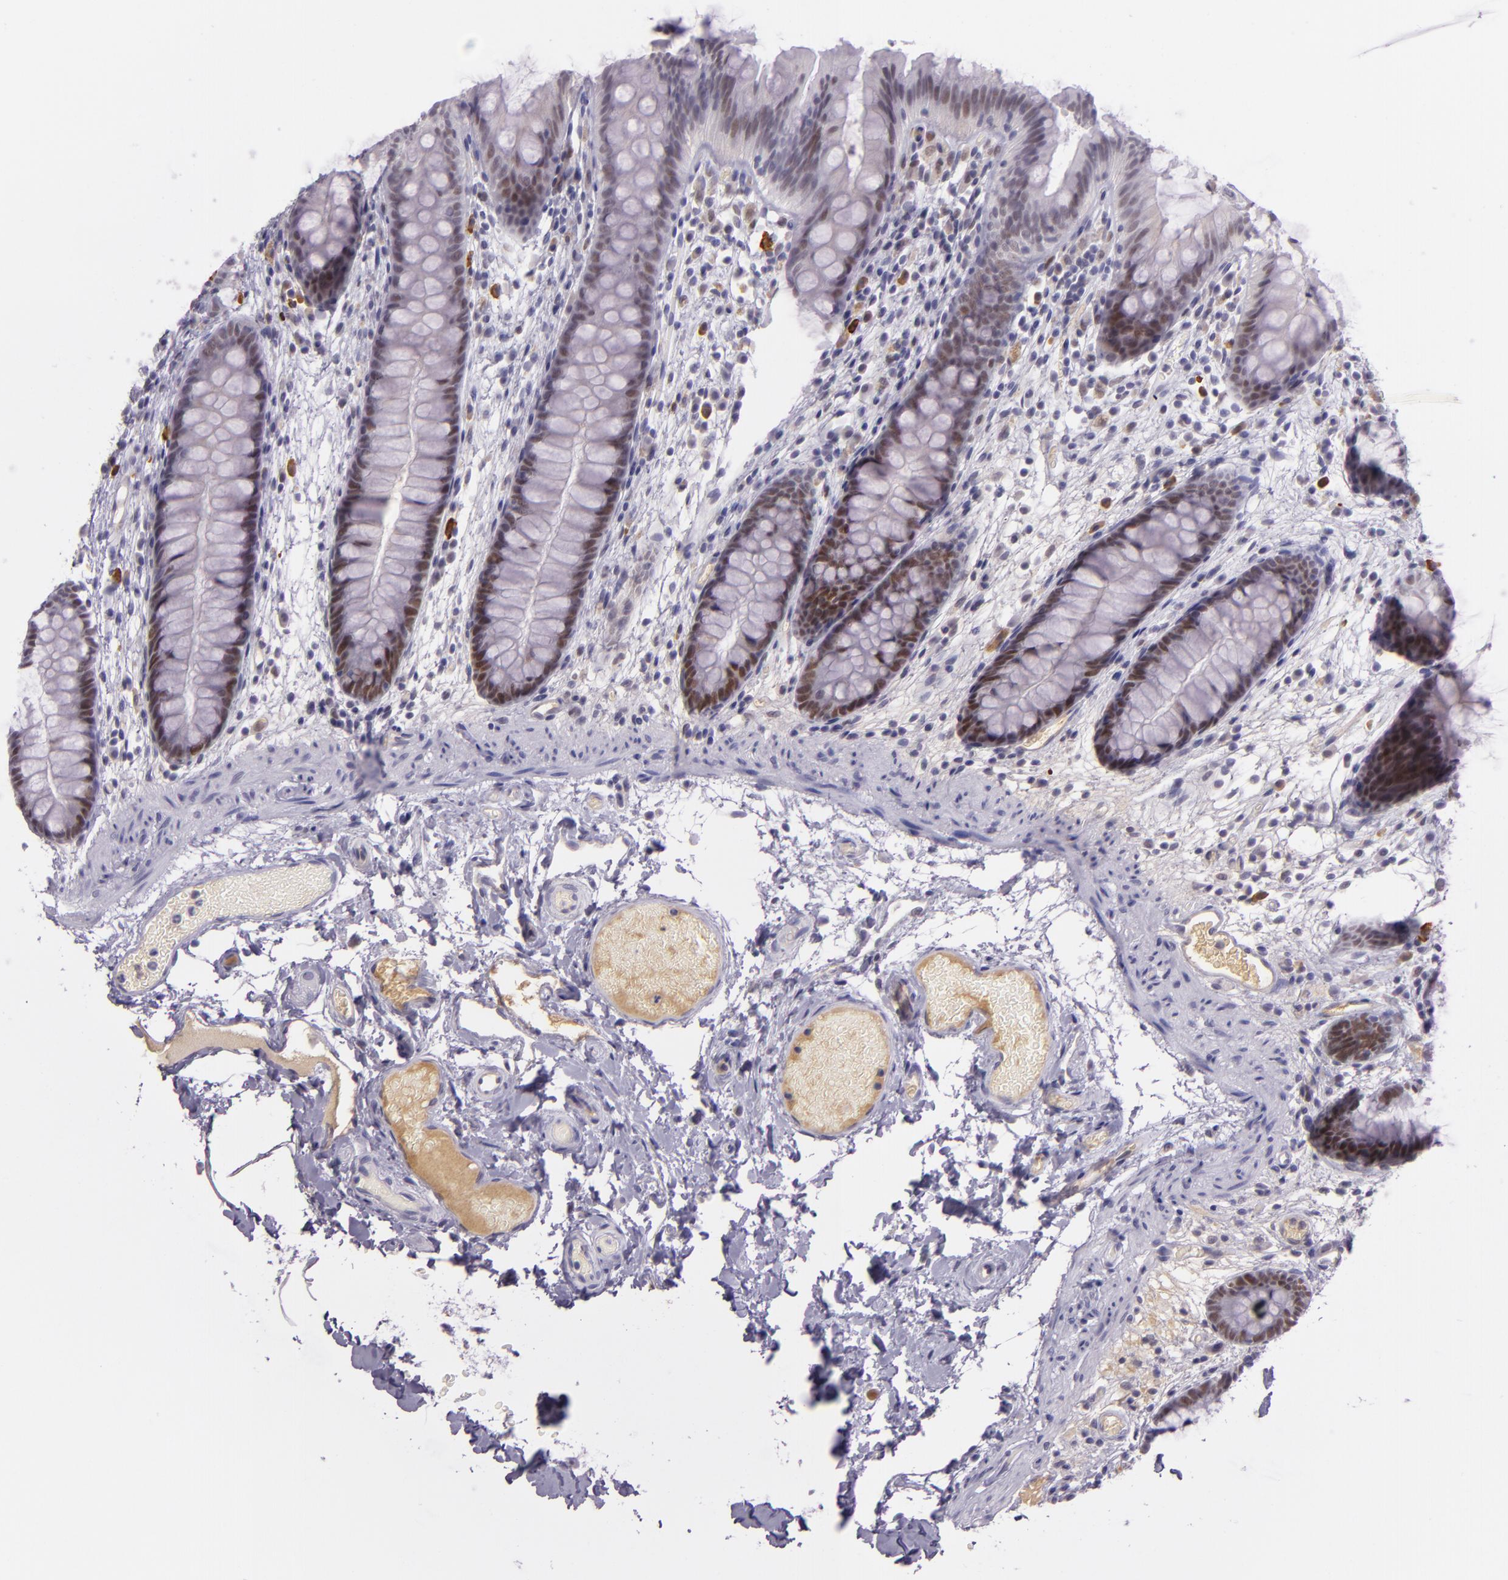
{"staining": {"intensity": "negative", "quantity": "none", "location": "none"}, "tissue": "colon", "cell_type": "Endothelial cells", "image_type": "normal", "snomed": [{"axis": "morphology", "description": "Normal tissue, NOS"}, {"axis": "topography", "description": "Smooth muscle"}, {"axis": "topography", "description": "Colon"}], "caption": "Immunohistochemical staining of benign human colon reveals no significant positivity in endothelial cells.", "gene": "CHEK2", "patient": {"sex": "male", "age": 67}}